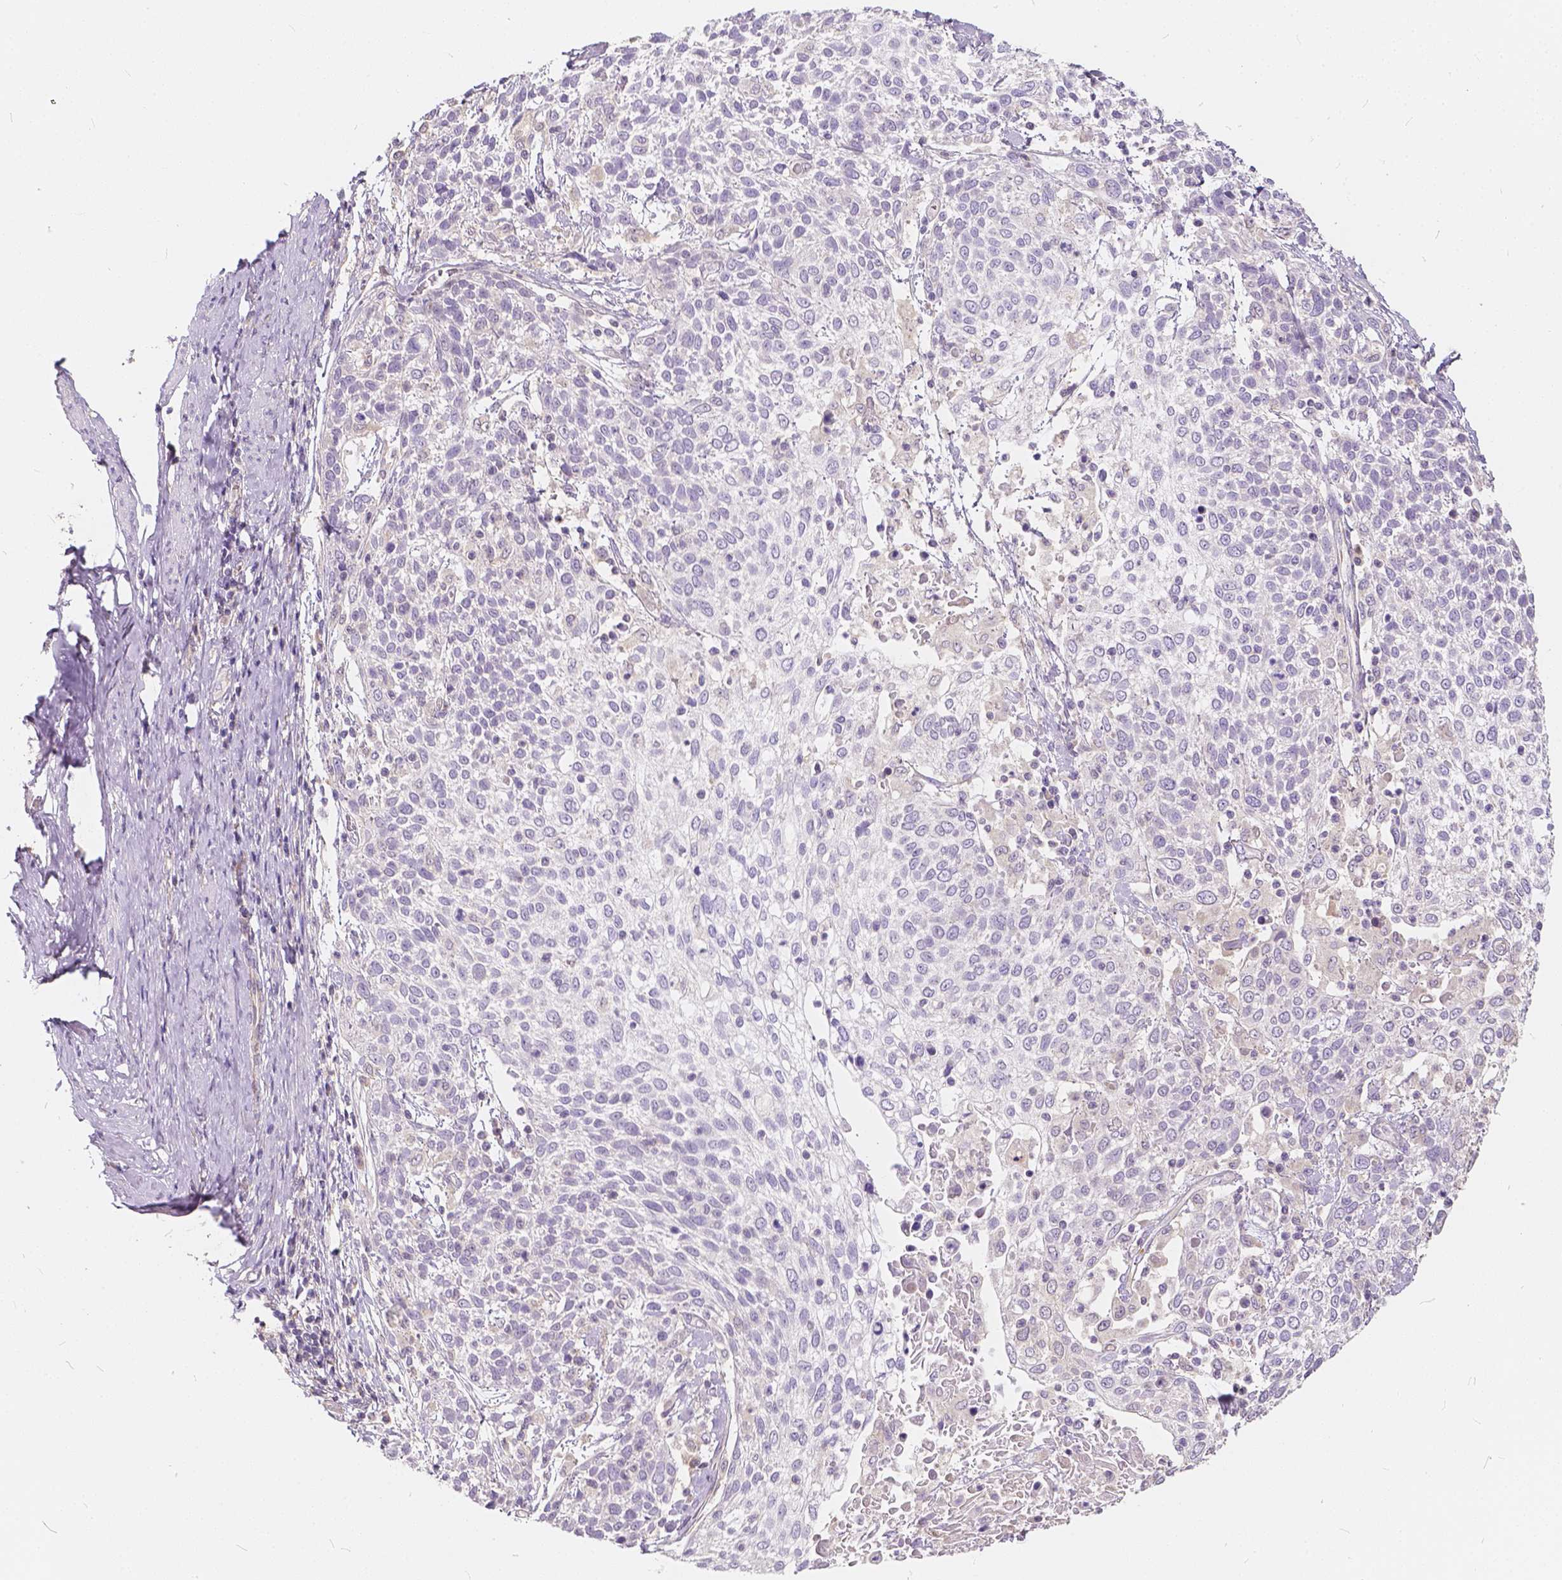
{"staining": {"intensity": "negative", "quantity": "none", "location": "none"}, "tissue": "cervical cancer", "cell_type": "Tumor cells", "image_type": "cancer", "snomed": [{"axis": "morphology", "description": "Squamous cell carcinoma, NOS"}, {"axis": "topography", "description": "Cervix"}], "caption": "IHC of cervical cancer shows no positivity in tumor cells.", "gene": "KIAA0513", "patient": {"sex": "female", "age": 61}}